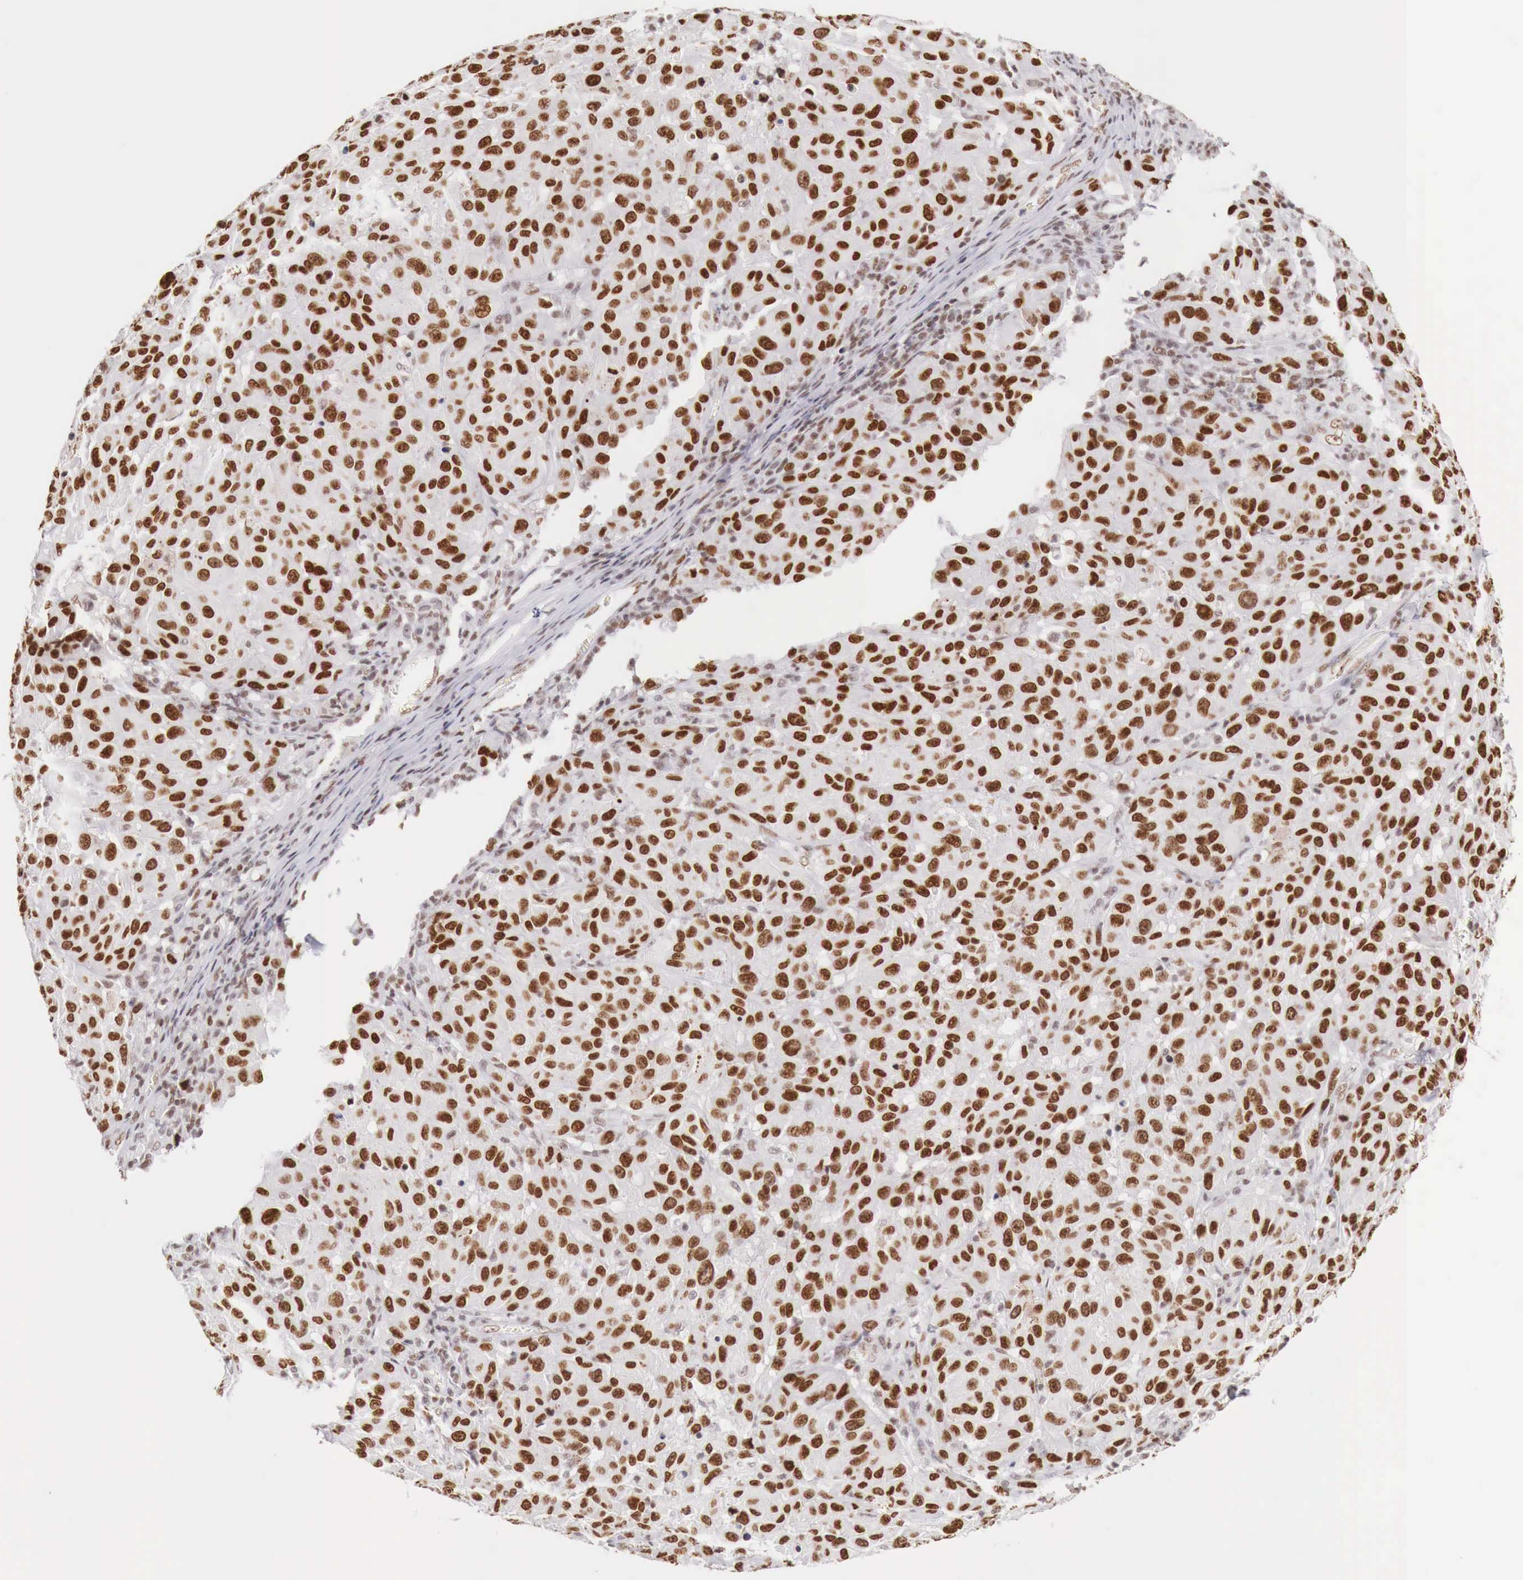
{"staining": {"intensity": "moderate", "quantity": ">75%", "location": "nuclear"}, "tissue": "melanoma", "cell_type": "Tumor cells", "image_type": "cancer", "snomed": [{"axis": "morphology", "description": "Malignant melanoma, NOS"}, {"axis": "topography", "description": "Skin"}], "caption": "Immunohistochemistry (IHC) staining of malignant melanoma, which shows medium levels of moderate nuclear positivity in about >75% of tumor cells indicating moderate nuclear protein expression. The staining was performed using DAB (brown) for protein detection and nuclei were counterstained in hematoxylin (blue).", "gene": "PHF14", "patient": {"sex": "female", "age": 77}}